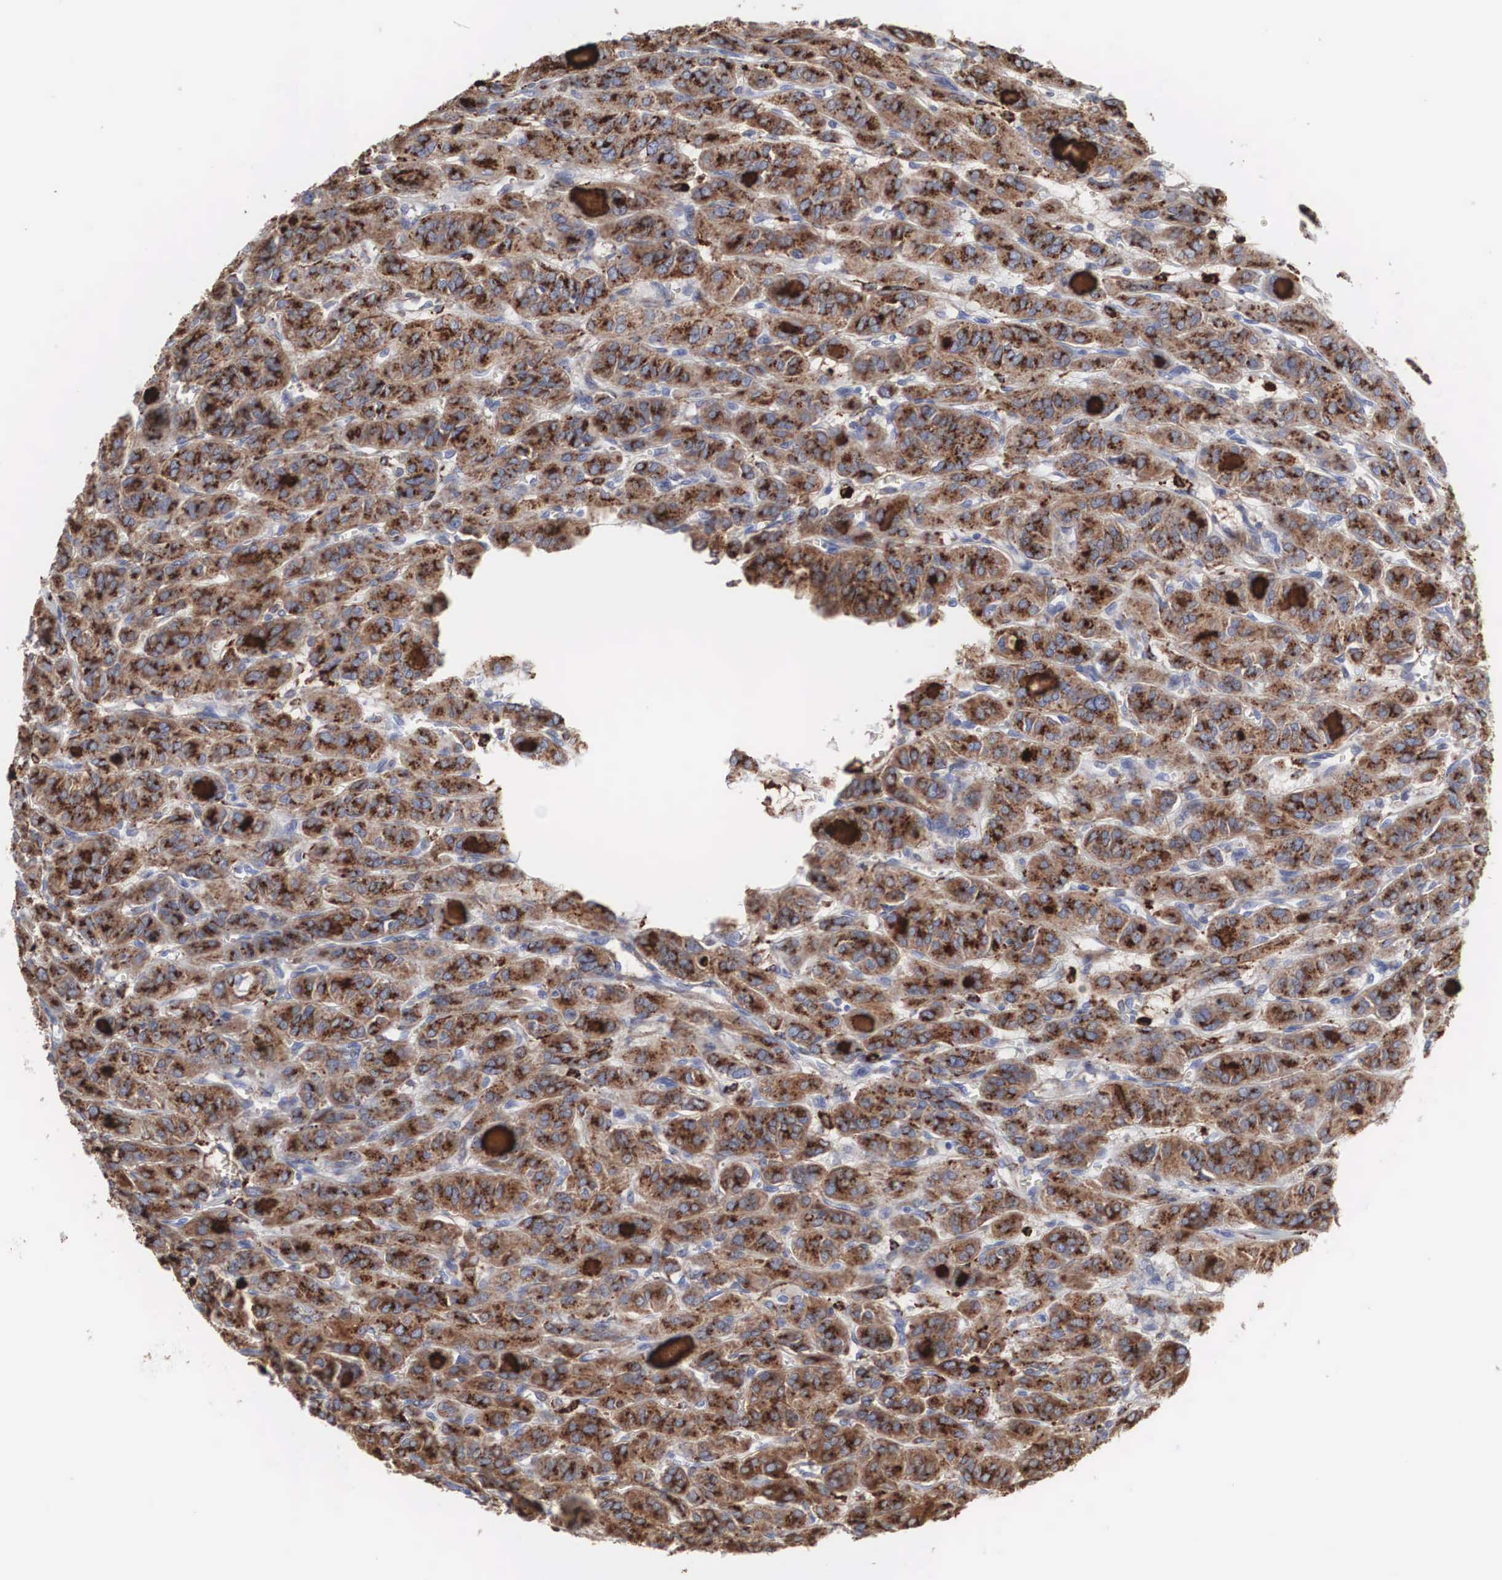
{"staining": {"intensity": "moderate", "quantity": ">75%", "location": "cytoplasmic/membranous"}, "tissue": "thyroid cancer", "cell_type": "Tumor cells", "image_type": "cancer", "snomed": [{"axis": "morphology", "description": "Follicular adenoma carcinoma, NOS"}, {"axis": "topography", "description": "Thyroid gland"}], "caption": "Immunohistochemistry (IHC) of thyroid follicular adenoma carcinoma shows medium levels of moderate cytoplasmic/membranous expression in about >75% of tumor cells.", "gene": "LGALS3BP", "patient": {"sex": "female", "age": 71}}